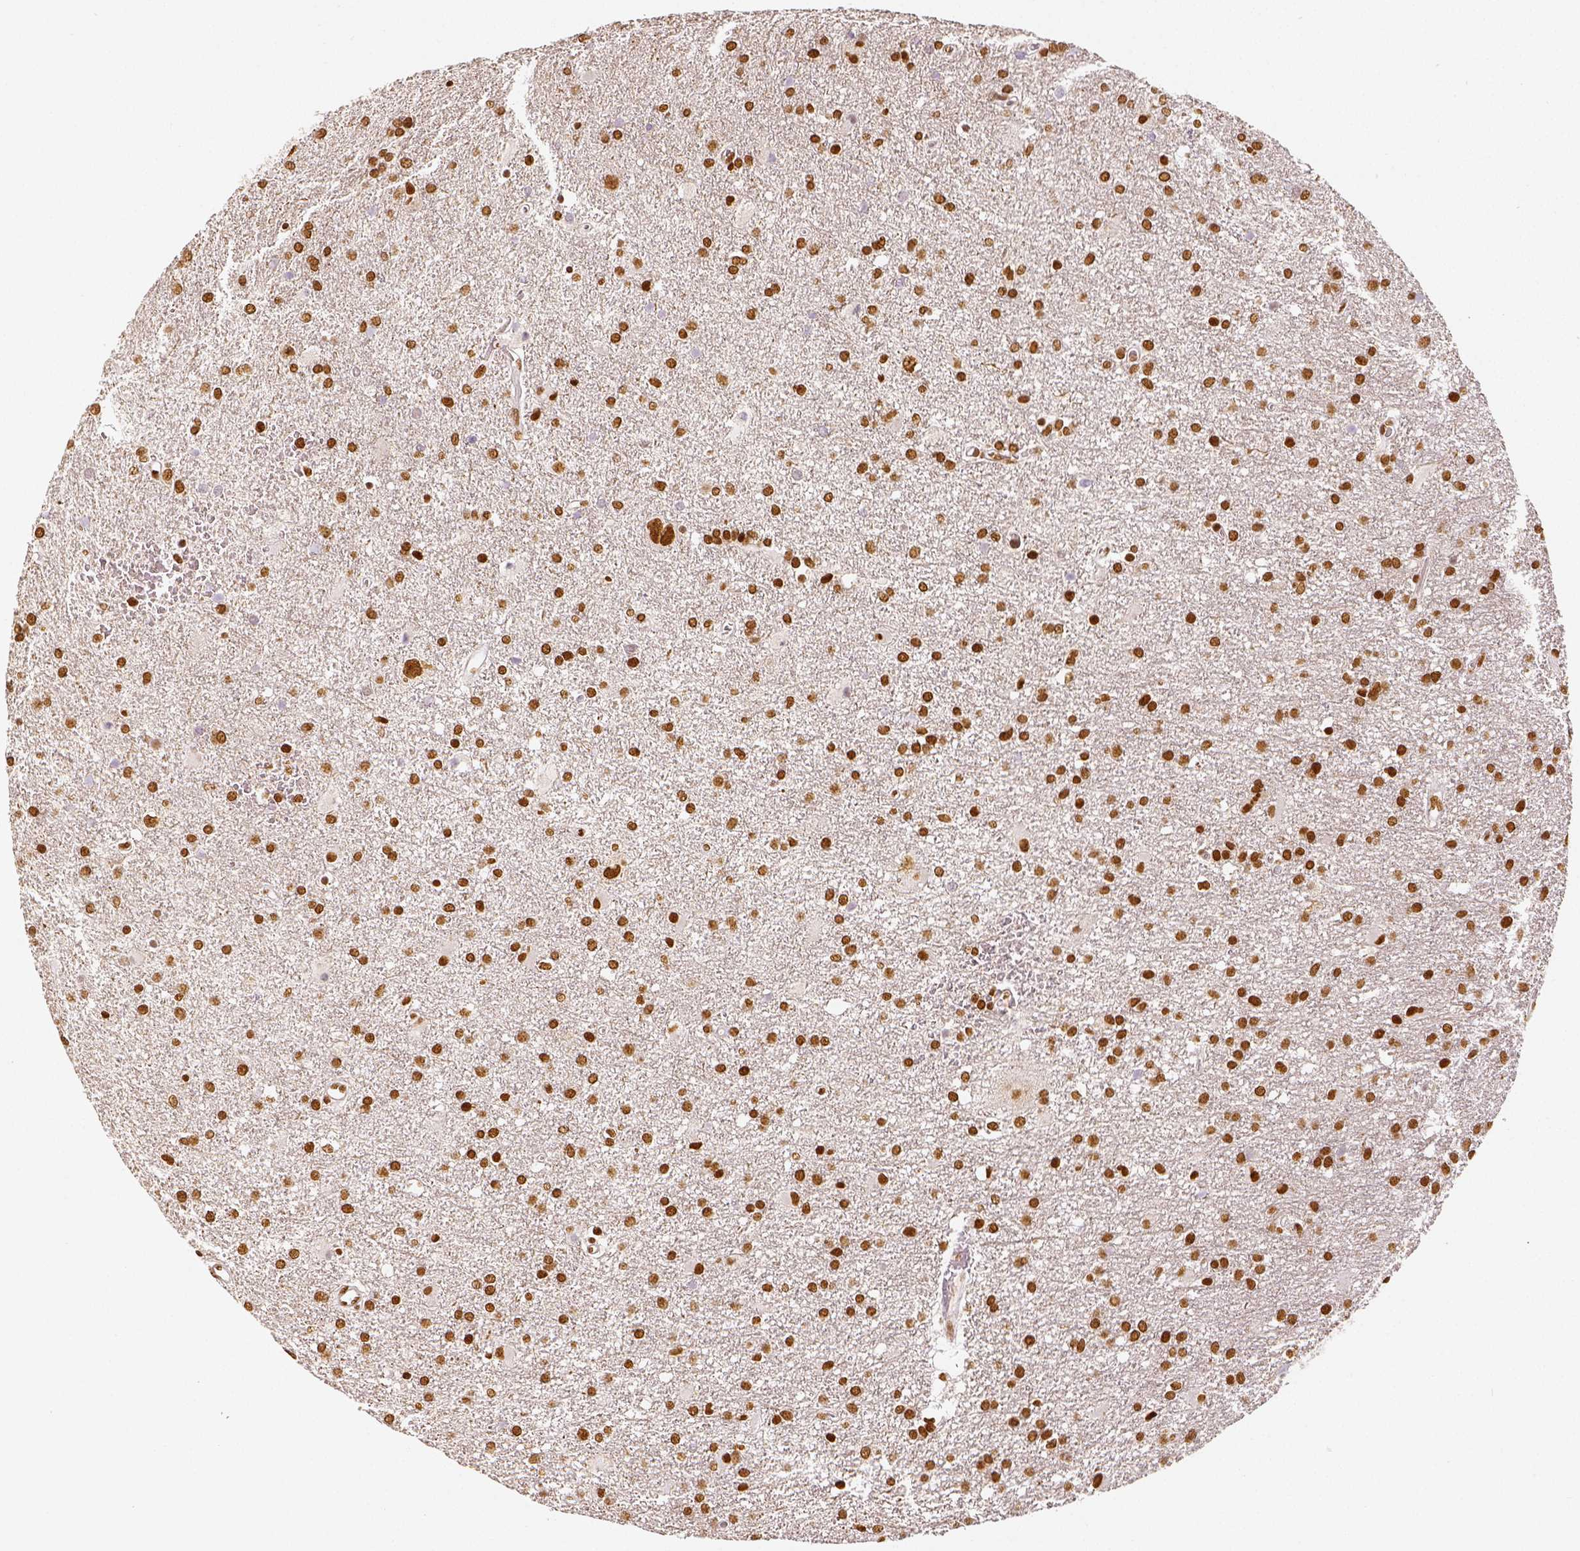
{"staining": {"intensity": "strong", "quantity": ">75%", "location": "nuclear"}, "tissue": "glioma", "cell_type": "Tumor cells", "image_type": "cancer", "snomed": [{"axis": "morphology", "description": "Glioma, malignant, Low grade"}, {"axis": "topography", "description": "Brain"}], "caption": "About >75% of tumor cells in human glioma demonstrate strong nuclear protein staining as visualized by brown immunohistochemical staining.", "gene": "KDM5B", "patient": {"sex": "male", "age": 66}}